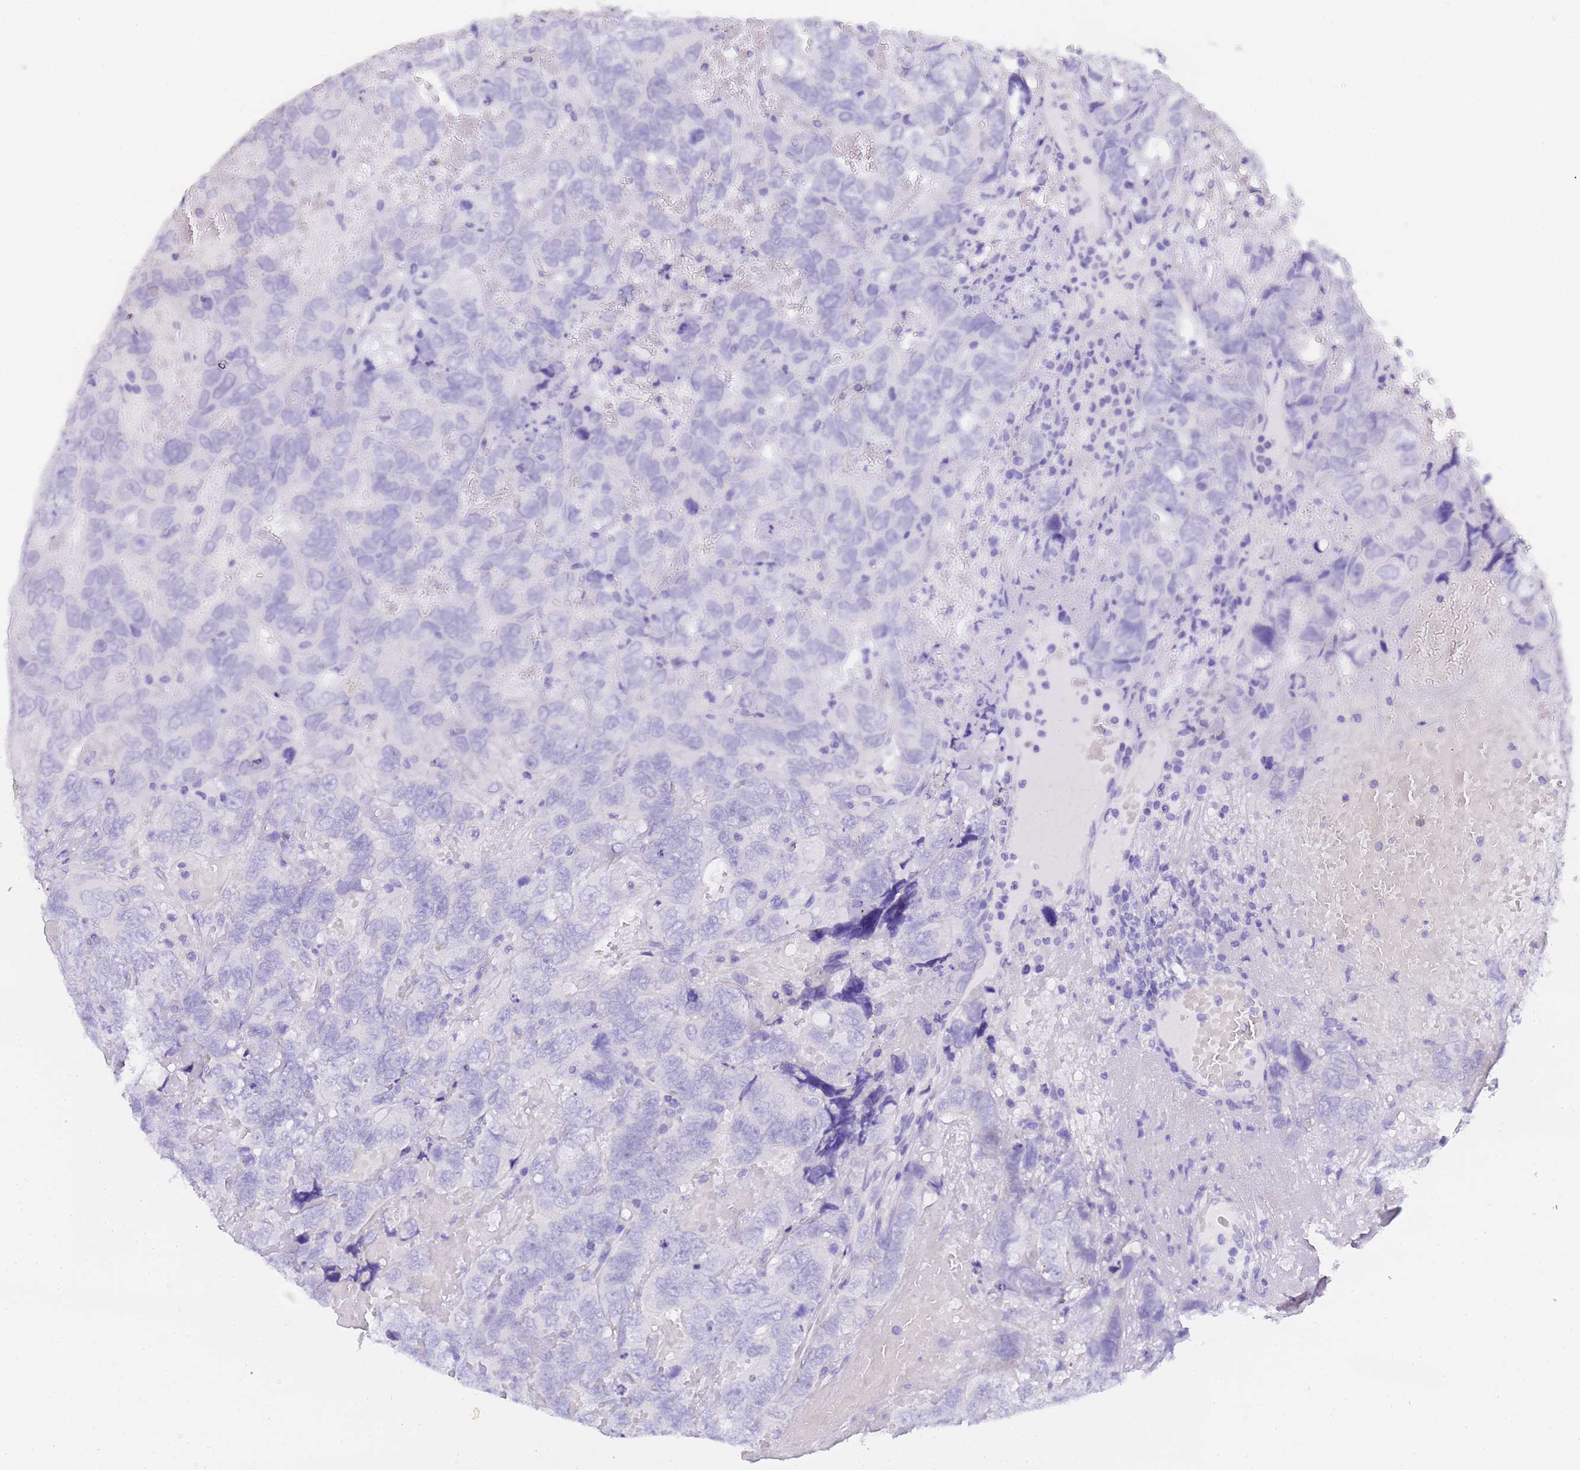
{"staining": {"intensity": "negative", "quantity": "none", "location": "none"}, "tissue": "testis cancer", "cell_type": "Tumor cells", "image_type": "cancer", "snomed": [{"axis": "morphology", "description": "Carcinoma, Embryonal, NOS"}, {"axis": "topography", "description": "Testis"}], "caption": "IHC image of neoplastic tissue: testis cancer (embryonal carcinoma) stained with DAB demonstrates no significant protein positivity in tumor cells.", "gene": "GABRA1", "patient": {"sex": "male", "age": 45}}